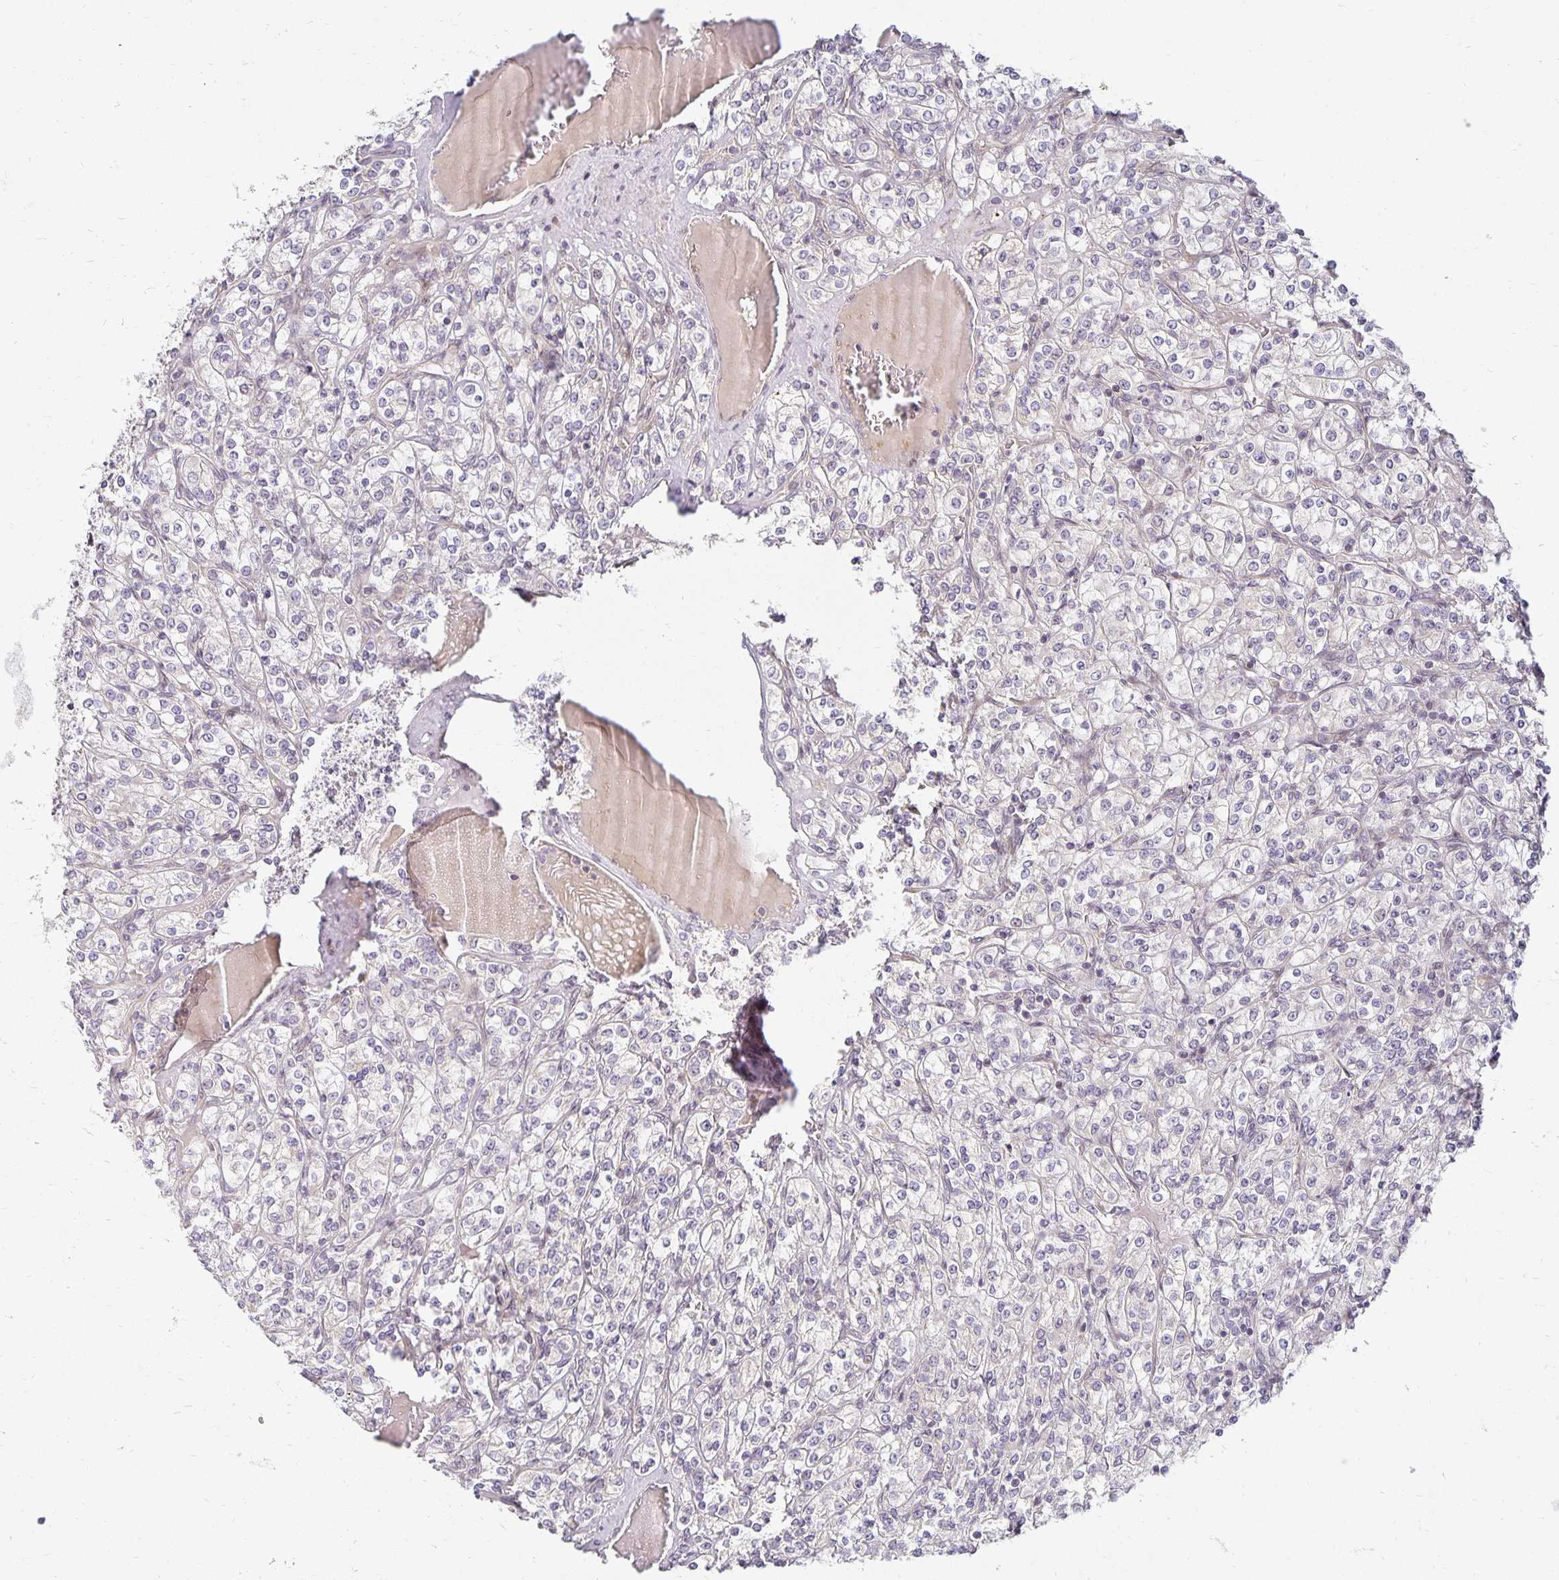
{"staining": {"intensity": "negative", "quantity": "none", "location": "none"}, "tissue": "renal cancer", "cell_type": "Tumor cells", "image_type": "cancer", "snomed": [{"axis": "morphology", "description": "Adenocarcinoma, NOS"}, {"axis": "topography", "description": "Kidney"}], "caption": "A high-resolution photomicrograph shows immunohistochemistry (IHC) staining of renal adenocarcinoma, which displays no significant positivity in tumor cells.", "gene": "EHF", "patient": {"sex": "male", "age": 77}}